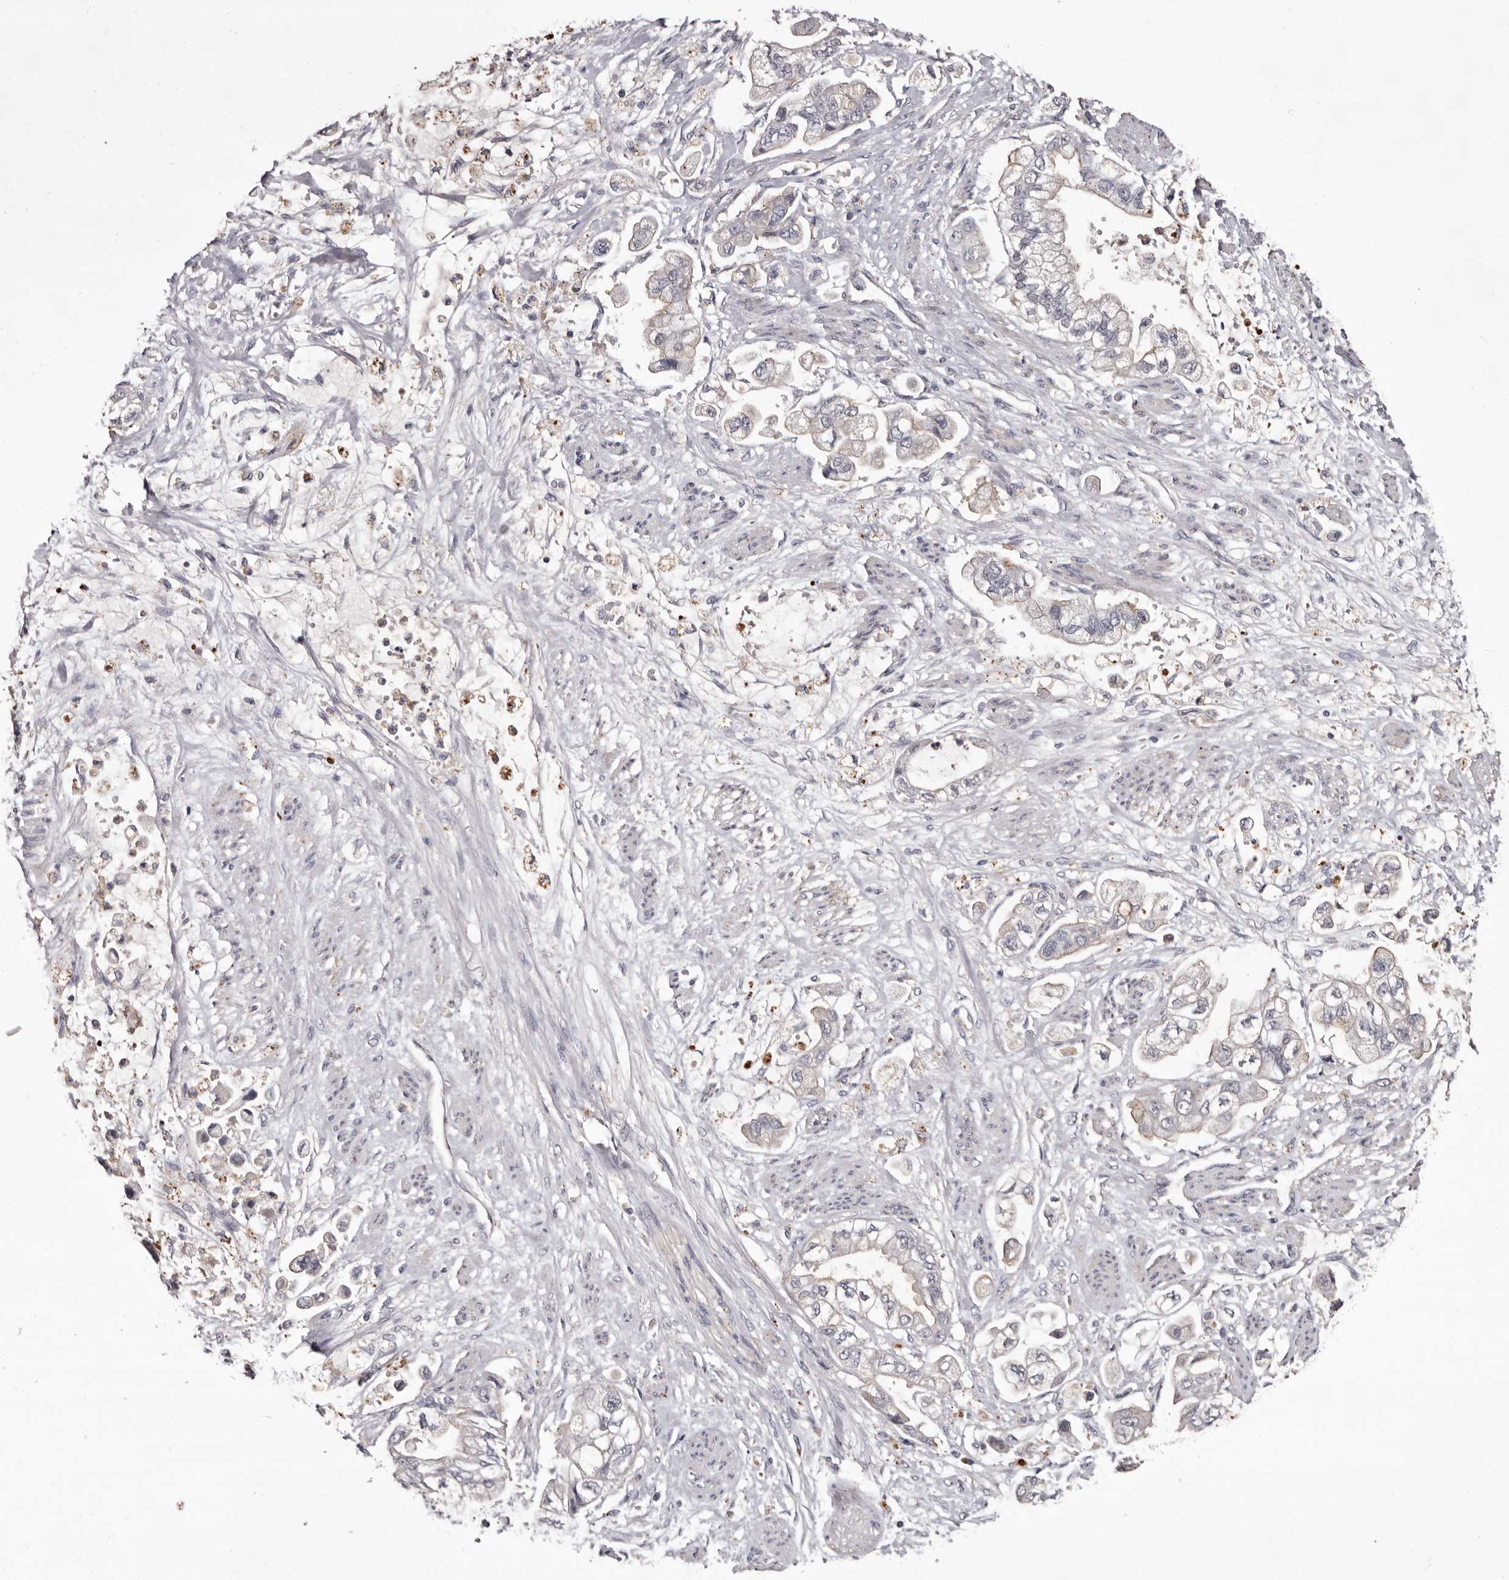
{"staining": {"intensity": "negative", "quantity": "none", "location": "none"}, "tissue": "stomach cancer", "cell_type": "Tumor cells", "image_type": "cancer", "snomed": [{"axis": "morphology", "description": "Adenocarcinoma, NOS"}, {"axis": "topography", "description": "Stomach"}], "caption": "High power microscopy histopathology image of an immunohistochemistry (IHC) micrograph of adenocarcinoma (stomach), revealing no significant positivity in tumor cells. (Stains: DAB (3,3'-diaminobenzidine) immunohistochemistry with hematoxylin counter stain, Microscopy: brightfield microscopy at high magnification).", "gene": "SLC10A4", "patient": {"sex": "male", "age": 62}}